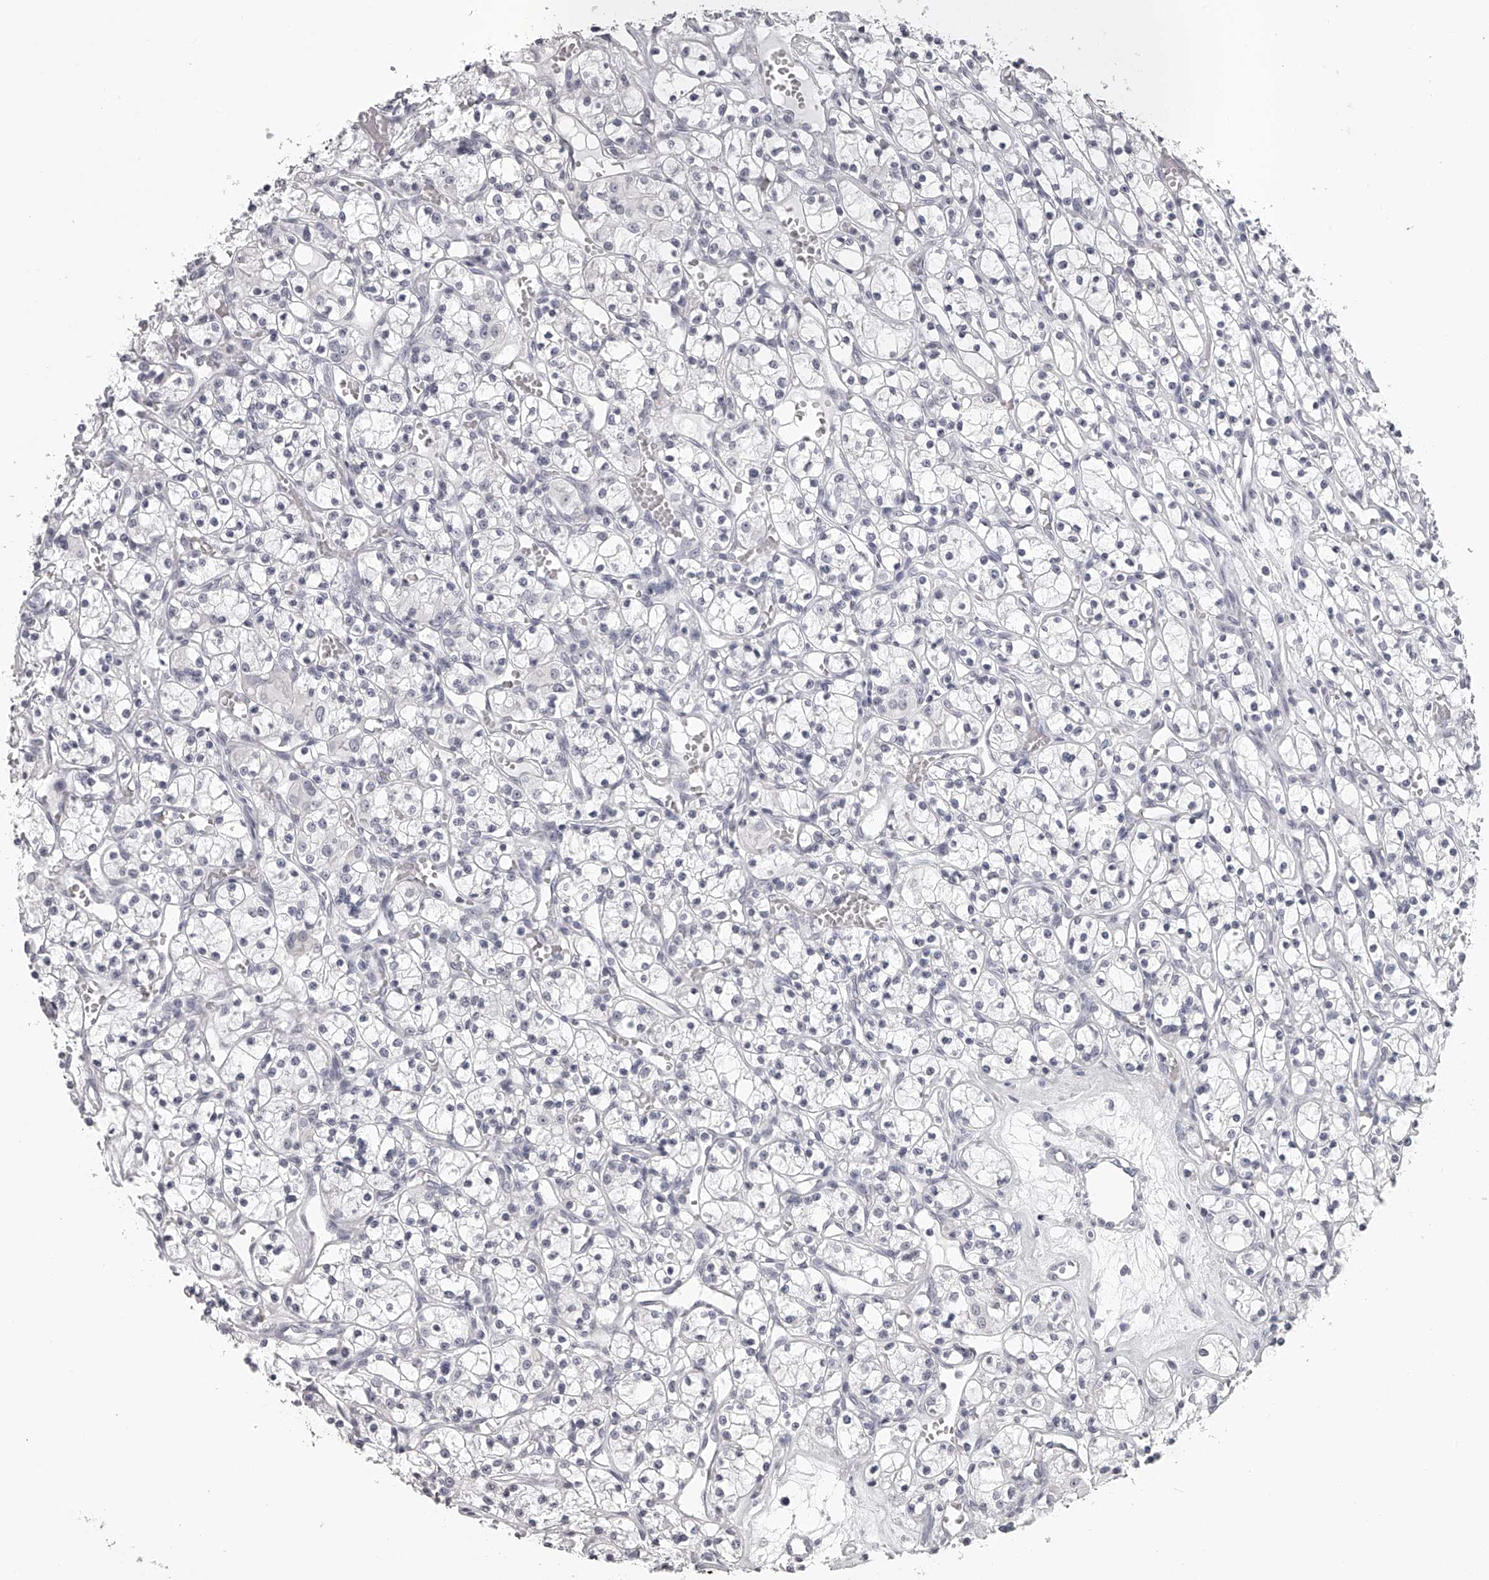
{"staining": {"intensity": "negative", "quantity": "none", "location": "none"}, "tissue": "renal cancer", "cell_type": "Tumor cells", "image_type": "cancer", "snomed": [{"axis": "morphology", "description": "Adenocarcinoma, NOS"}, {"axis": "topography", "description": "Kidney"}], "caption": "Renal adenocarcinoma was stained to show a protein in brown. There is no significant expression in tumor cells. Brightfield microscopy of IHC stained with DAB (brown) and hematoxylin (blue), captured at high magnification.", "gene": "SEC11C", "patient": {"sex": "female", "age": 59}}